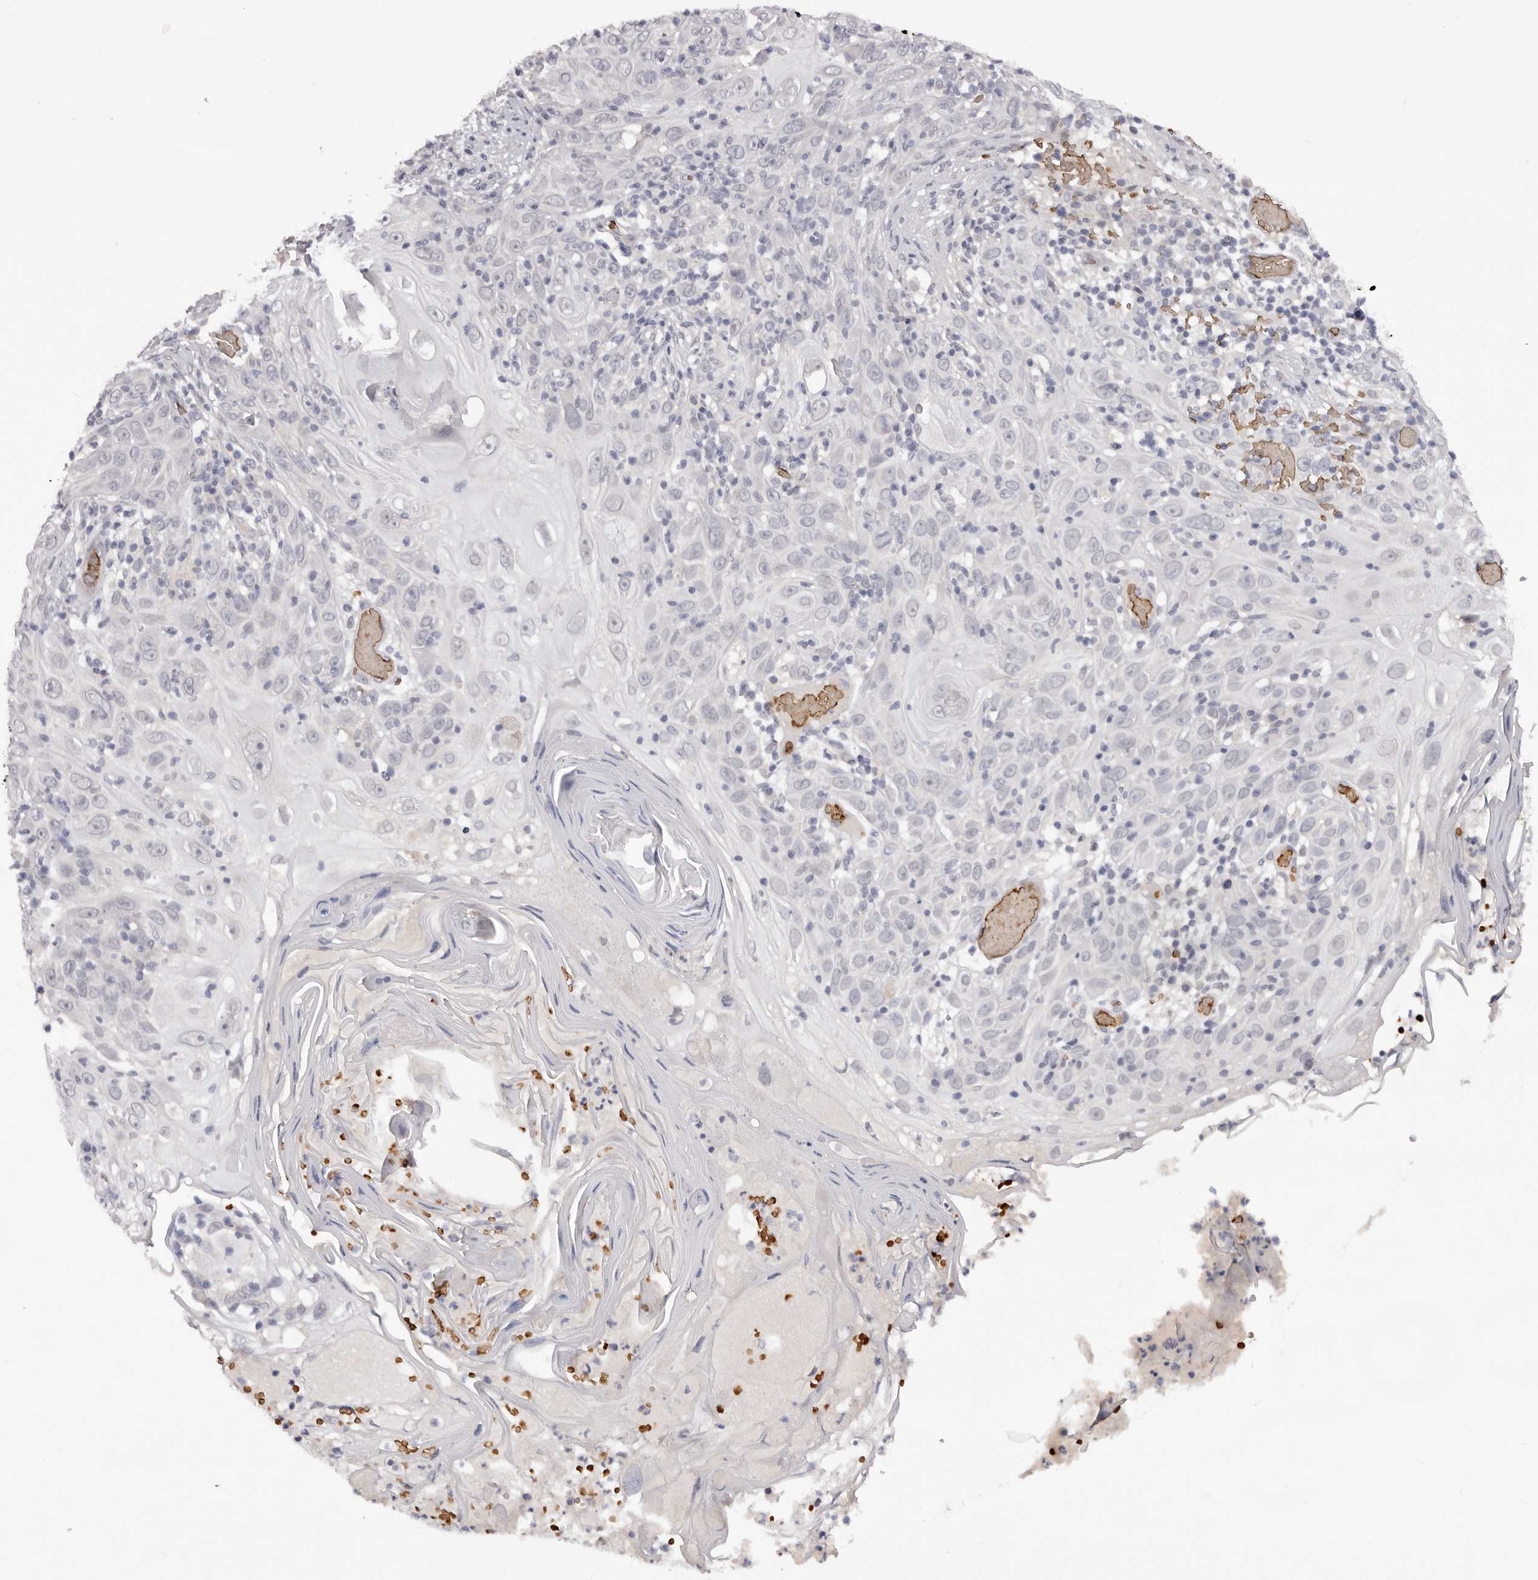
{"staining": {"intensity": "negative", "quantity": "none", "location": "none"}, "tissue": "skin cancer", "cell_type": "Tumor cells", "image_type": "cancer", "snomed": [{"axis": "morphology", "description": "Squamous cell carcinoma, NOS"}, {"axis": "topography", "description": "Skin"}], "caption": "A photomicrograph of human squamous cell carcinoma (skin) is negative for staining in tumor cells.", "gene": "TNR", "patient": {"sex": "female", "age": 88}}